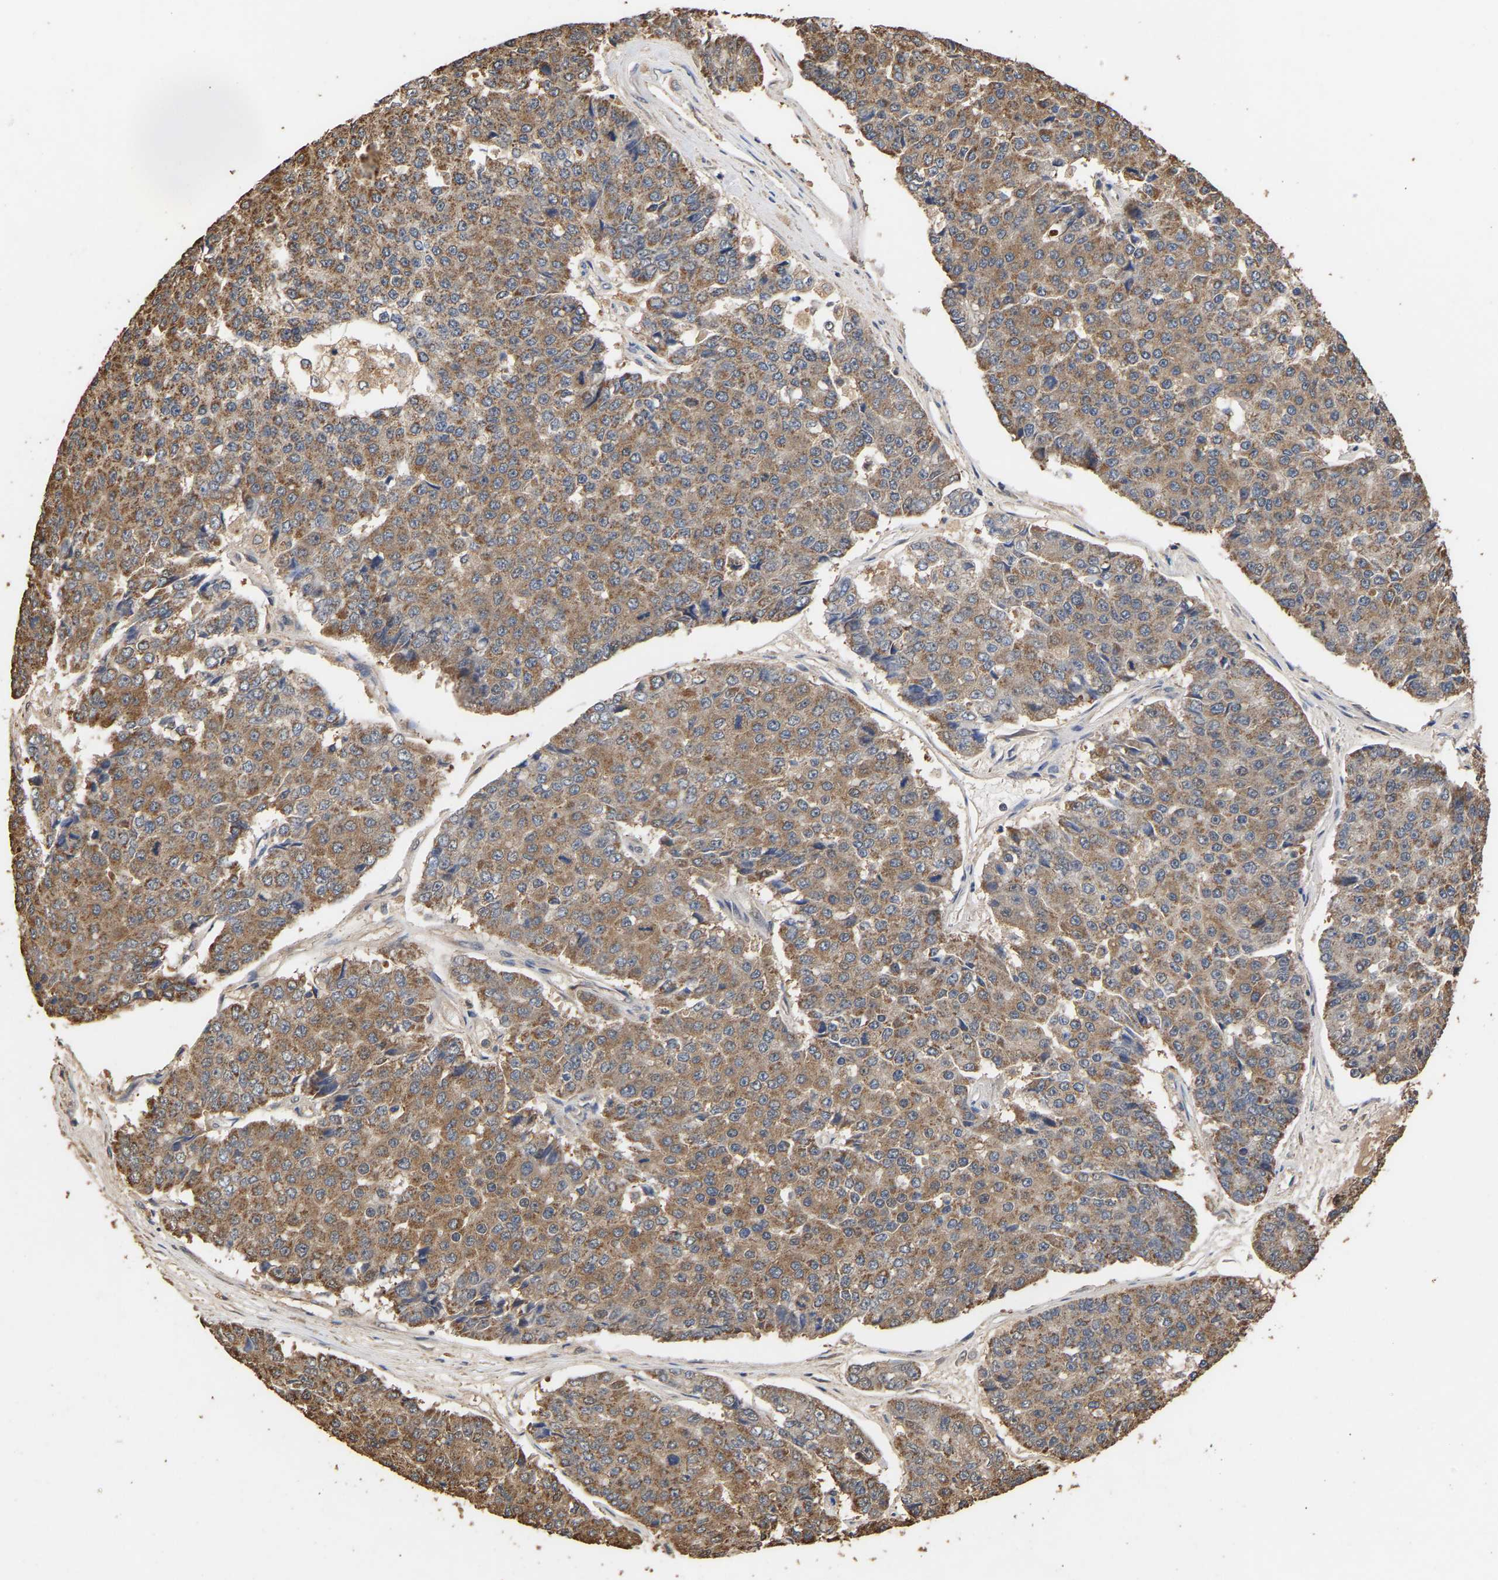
{"staining": {"intensity": "moderate", "quantity": ">75%", "location": "cytoplasmic/membranous"}, "tissue": "pancreatic cancer", "cell_type": "Tumor cells", "image_type": "cancer", "snomed": [{"axis": "morphology", "description": "Adenocarcinoma, NOS"}, {"axis": "topography", "description": "Pancreas"}], "caption": "Moderate cytoplasmic/membranous staining is appreciated in approximately >75% of tumor cells in pancreatic adenocarcinoma.", "gene": "ZNF26", "patient": {"sex": "male", "age": 50}}